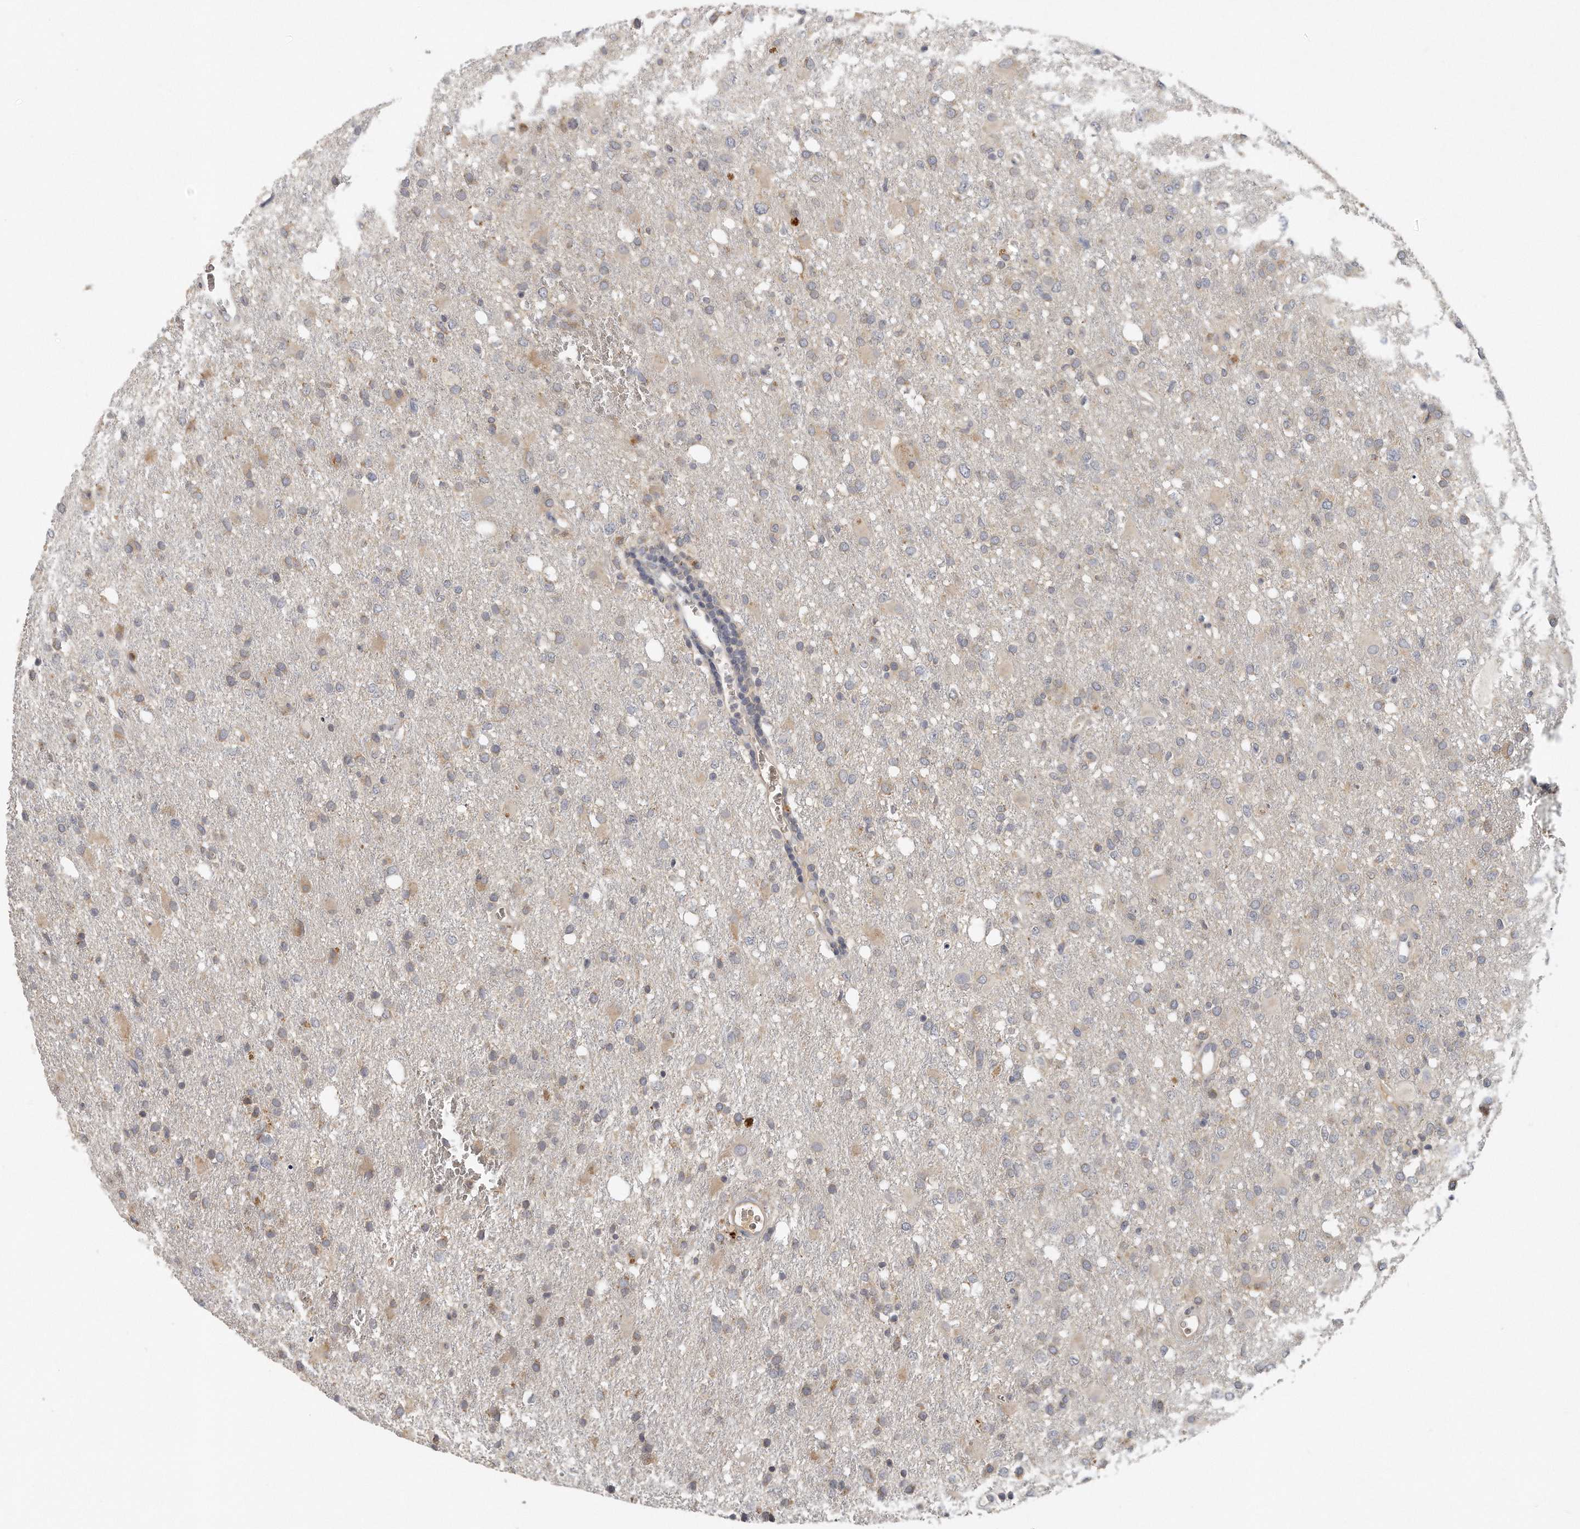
{"staining": {"intensity": "weak", "quantity": "<25%", "location": "cytoplasmic/membranous"}, "tissue": "glioma", "cell_type": "Tumor cells", "image_type": "cancer", "snomed": [{"axis": "morphology", "description": "Glioma, malignant, High grade"}, {"axis": "topography", "description": "Brain"}], "caption": "Immunohistochemistry histopathology image of neoplastic tissue: high-grade glioma (malignant) stained with DAB (3,3'-diaminobenzidine) displays no significant protein staining in tumor cells.", "gene": "TRAPPC14", "patient": {"sex": "female", "age": 57}}